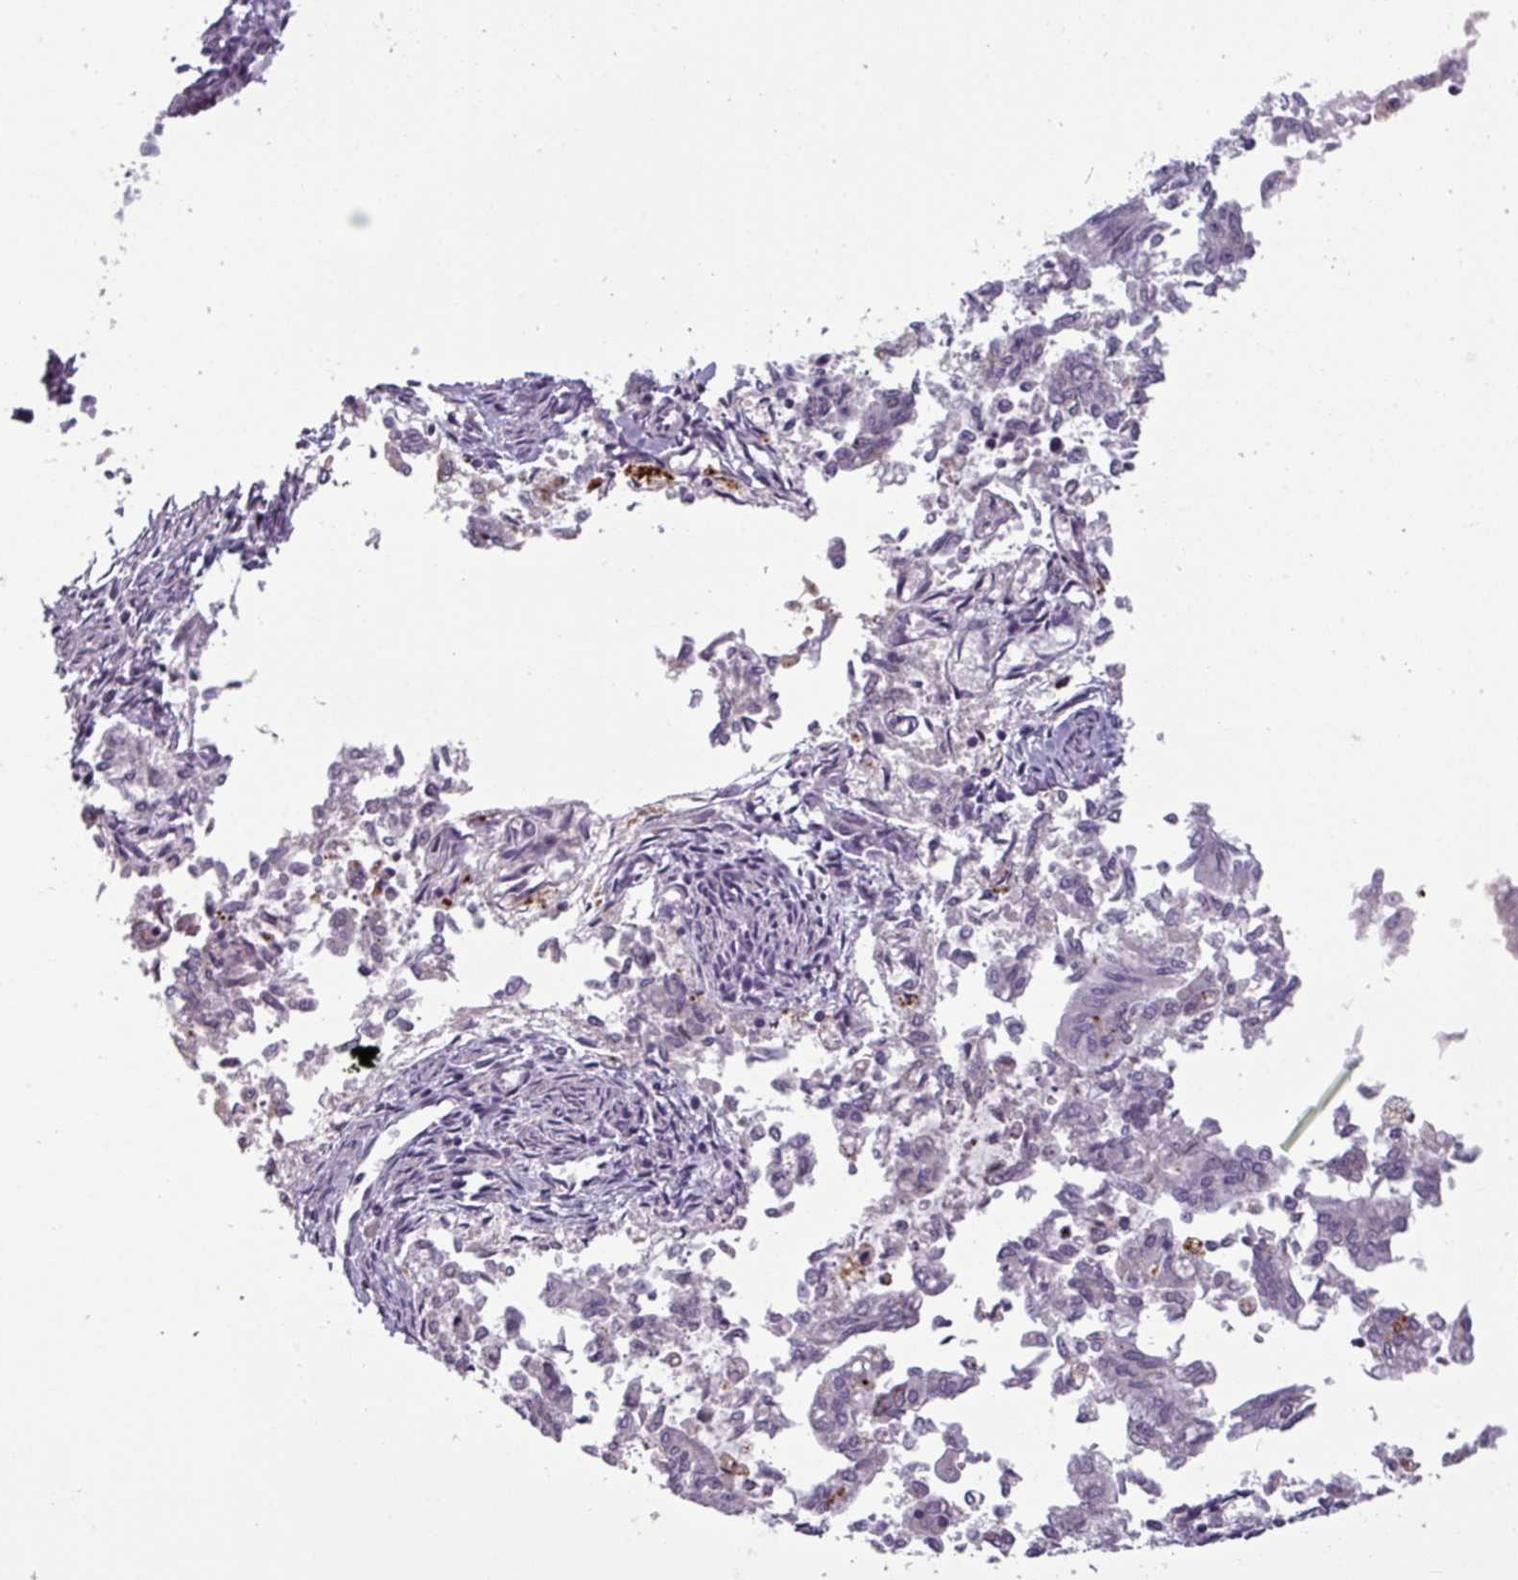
{"staining": {"intensity": "negative", "quantity": "none", "location": "none"}, "tissue": "endometrial cancer", "cell_type": "Tumor cells", "image_type": "cancer", "snomed": [{"axis": "morphology", "description": "Adenocarcinoma, NOS"}, {"axis": "topography", "description": "Endometrium"}], "caption": "Tumor cells are negative for protein expression in human endometrial cancer. The staining is performed using DAB (3,3'-diaminobenzidine) brown chromogen with nuclei counter-stained in using hematoxylin.", "gene": "TMEFF1", "patient": {"sex": "female", "age": 79}}